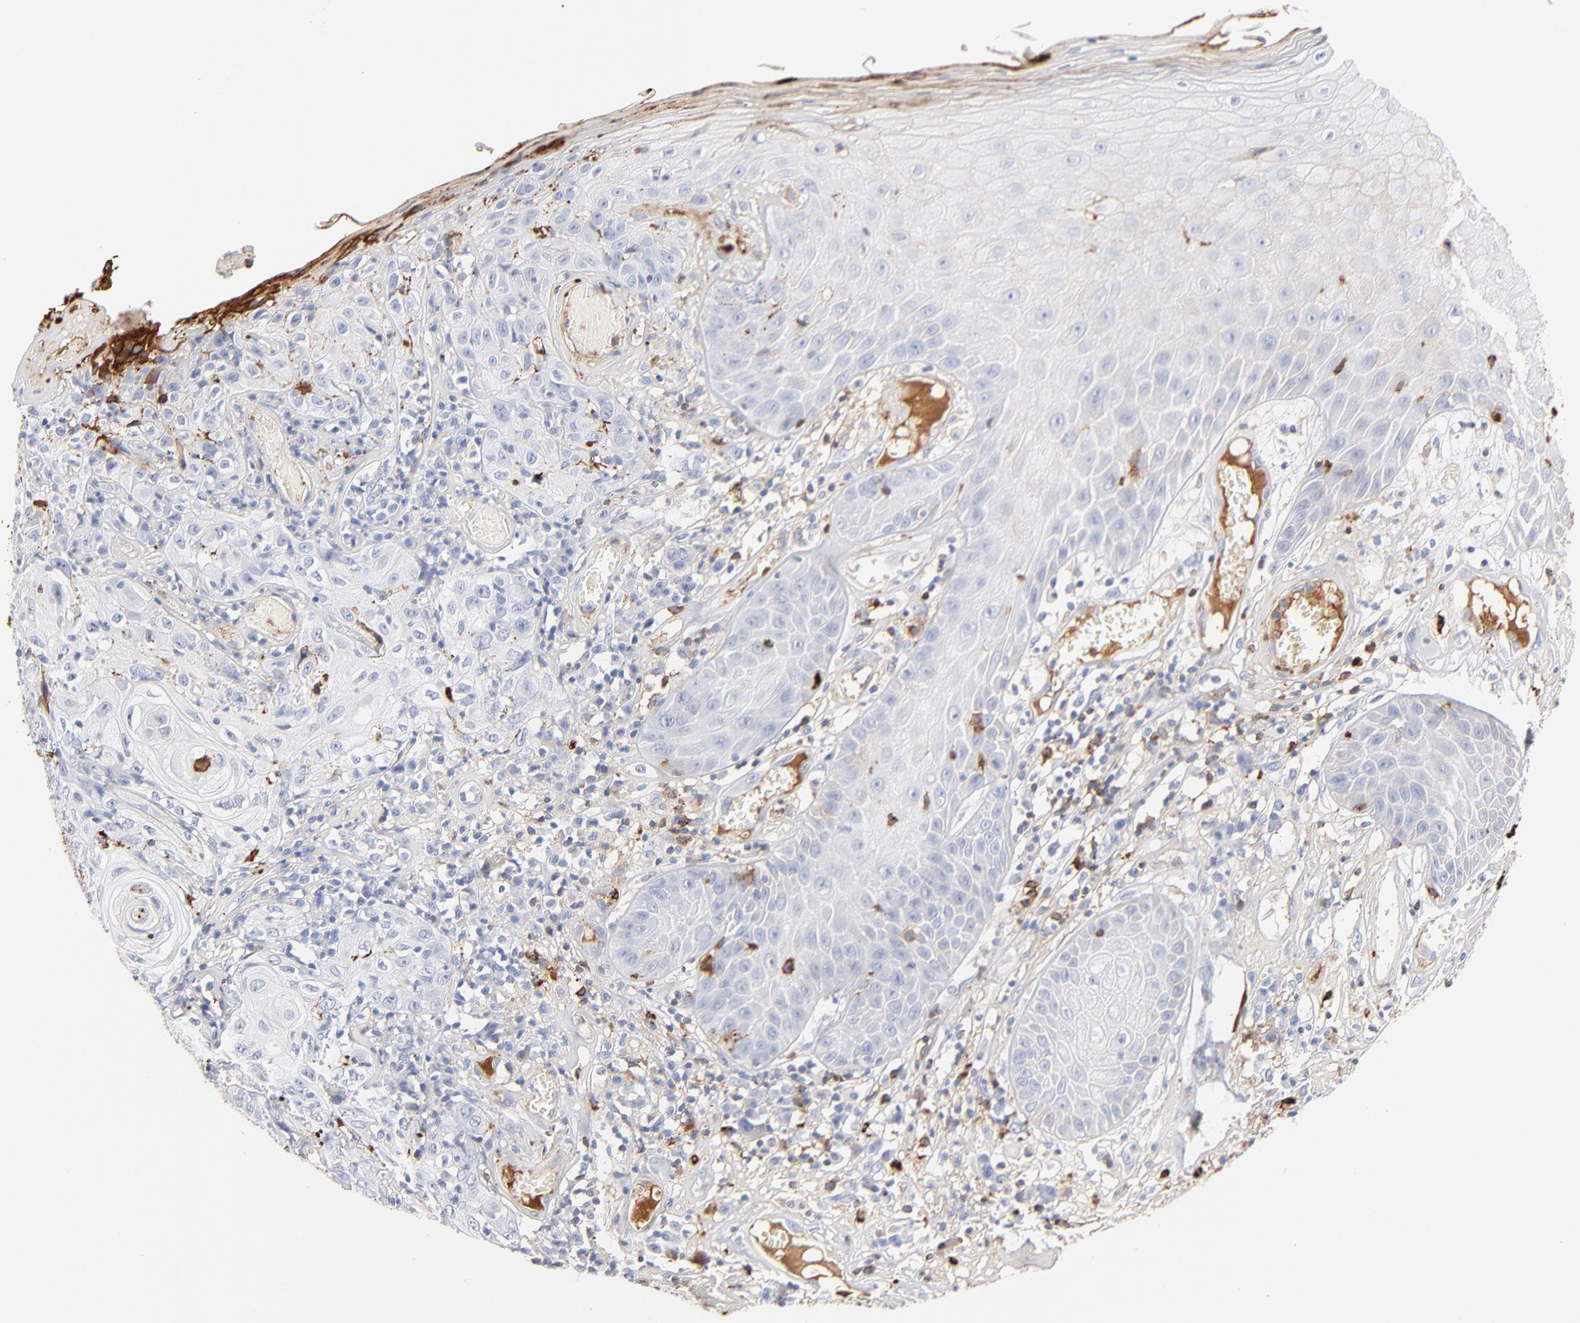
{"staining": {"intensity": "negative", "quantity": "none", "location": "none"}, "tissue": "skin cancer", "cell_type": "Tumor cells", "image_type": "cancer", "snomed": [{"axis": "morphology", "description": "Squamous cell carcinoma, NOS"}, {"axis": "topography", "description": "Skin"}], "caption": "The micrograph reveals no staining of tumor cells in skin cancer.", "gene": "APOH", "patient": {"sex": "male", "age": 65}}